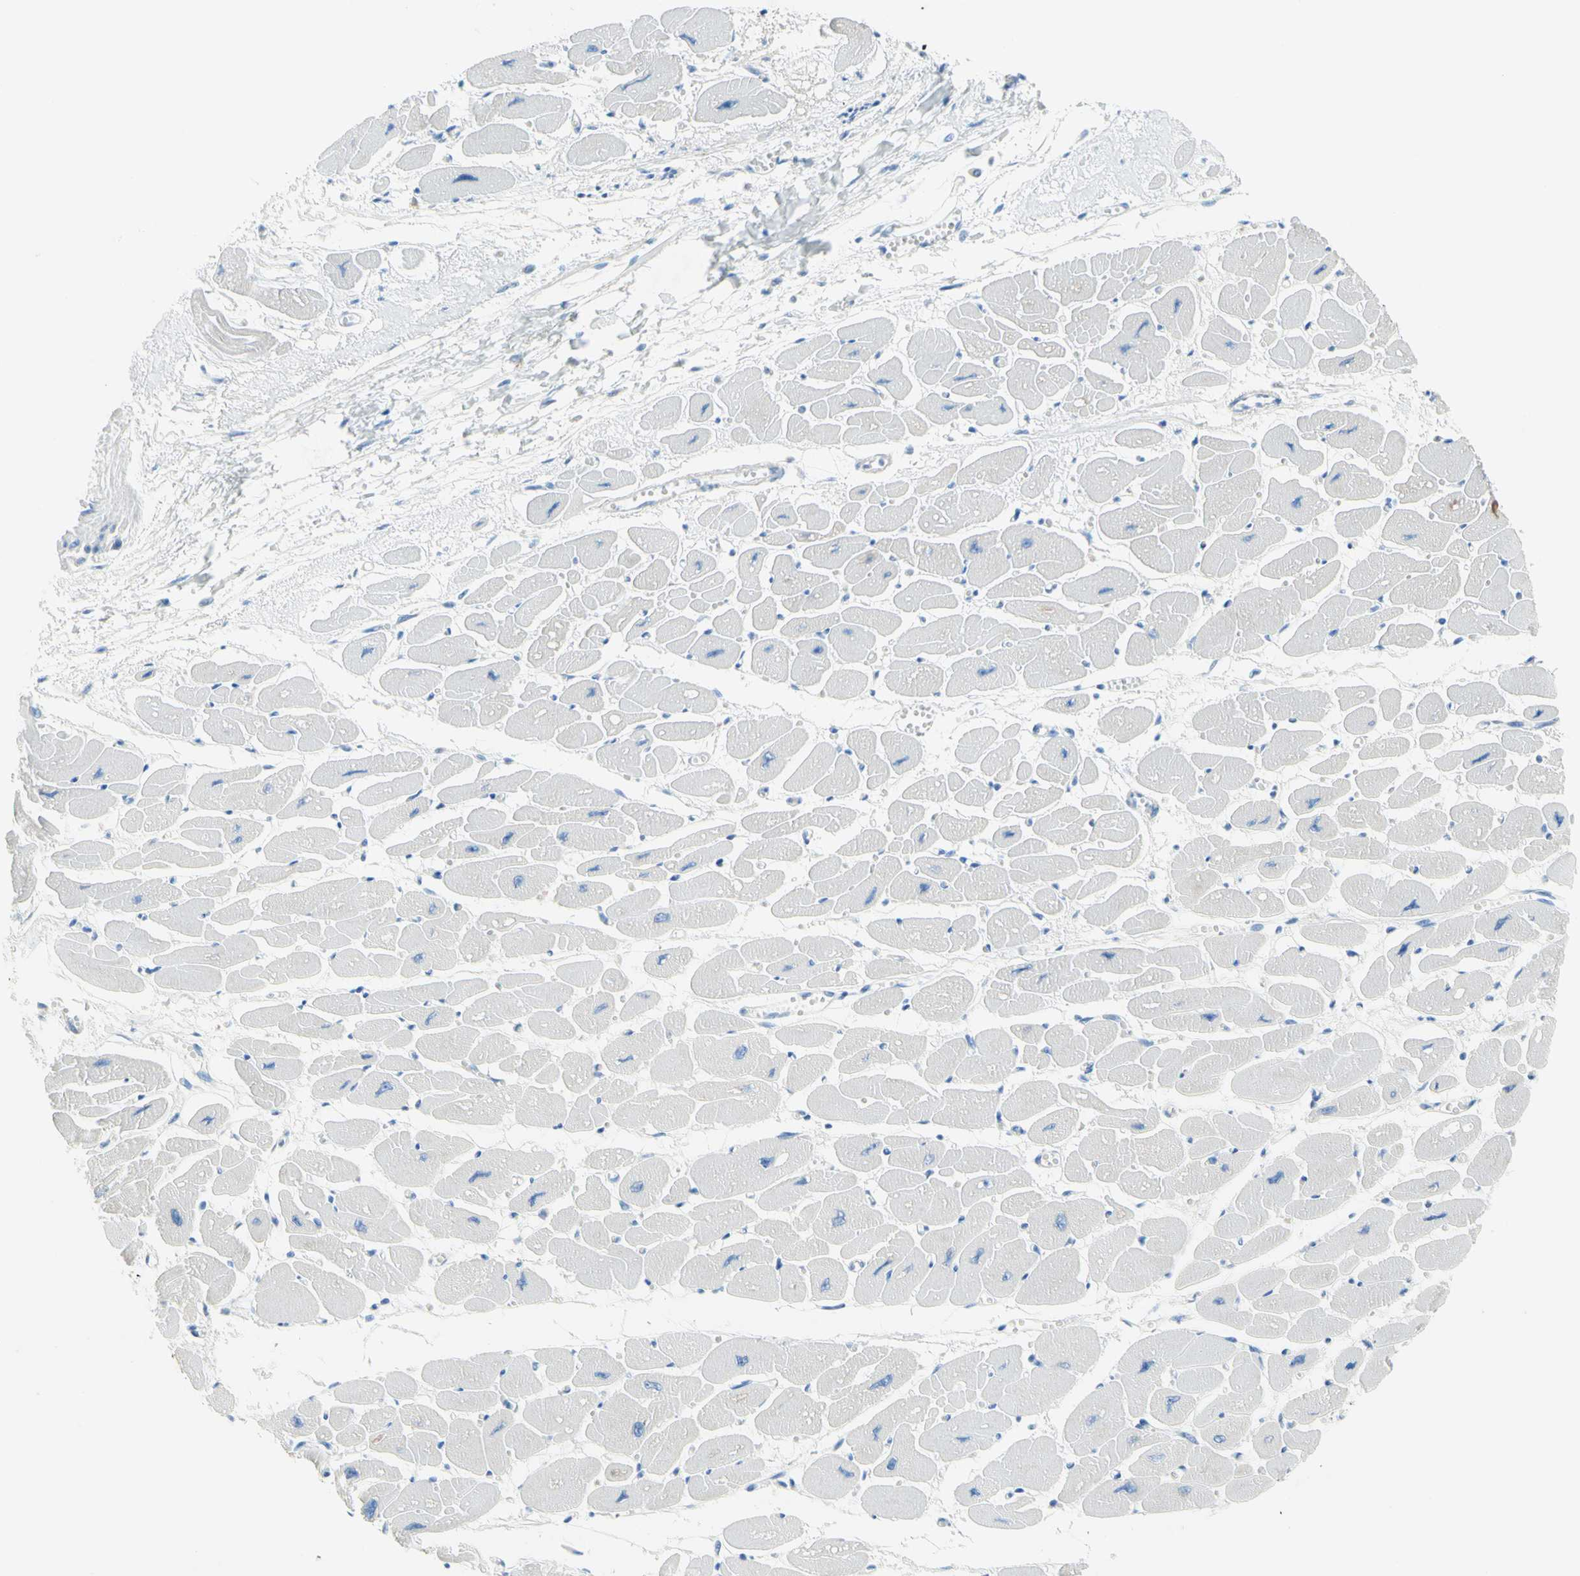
{"staining": {"intensity": "negative", "quantity": "none", "location": "none"}, "tissue": "heart muscle", "cell_type": "Cardiomyocytes", "image_type": "normal", "snomed": [{"axis": "morphology", "description": "Normal tissue, NOS"}, {"axis": "topography", "description": "Heart"}], "caption": "An immunohistochemistry (IHC) histopathology image of unremarkable heart muscle is shown. There is no staining in cardiomyocytes of heart muscle.", "gene": "MFF", "patient": {"sex": "female", "age": 54}}